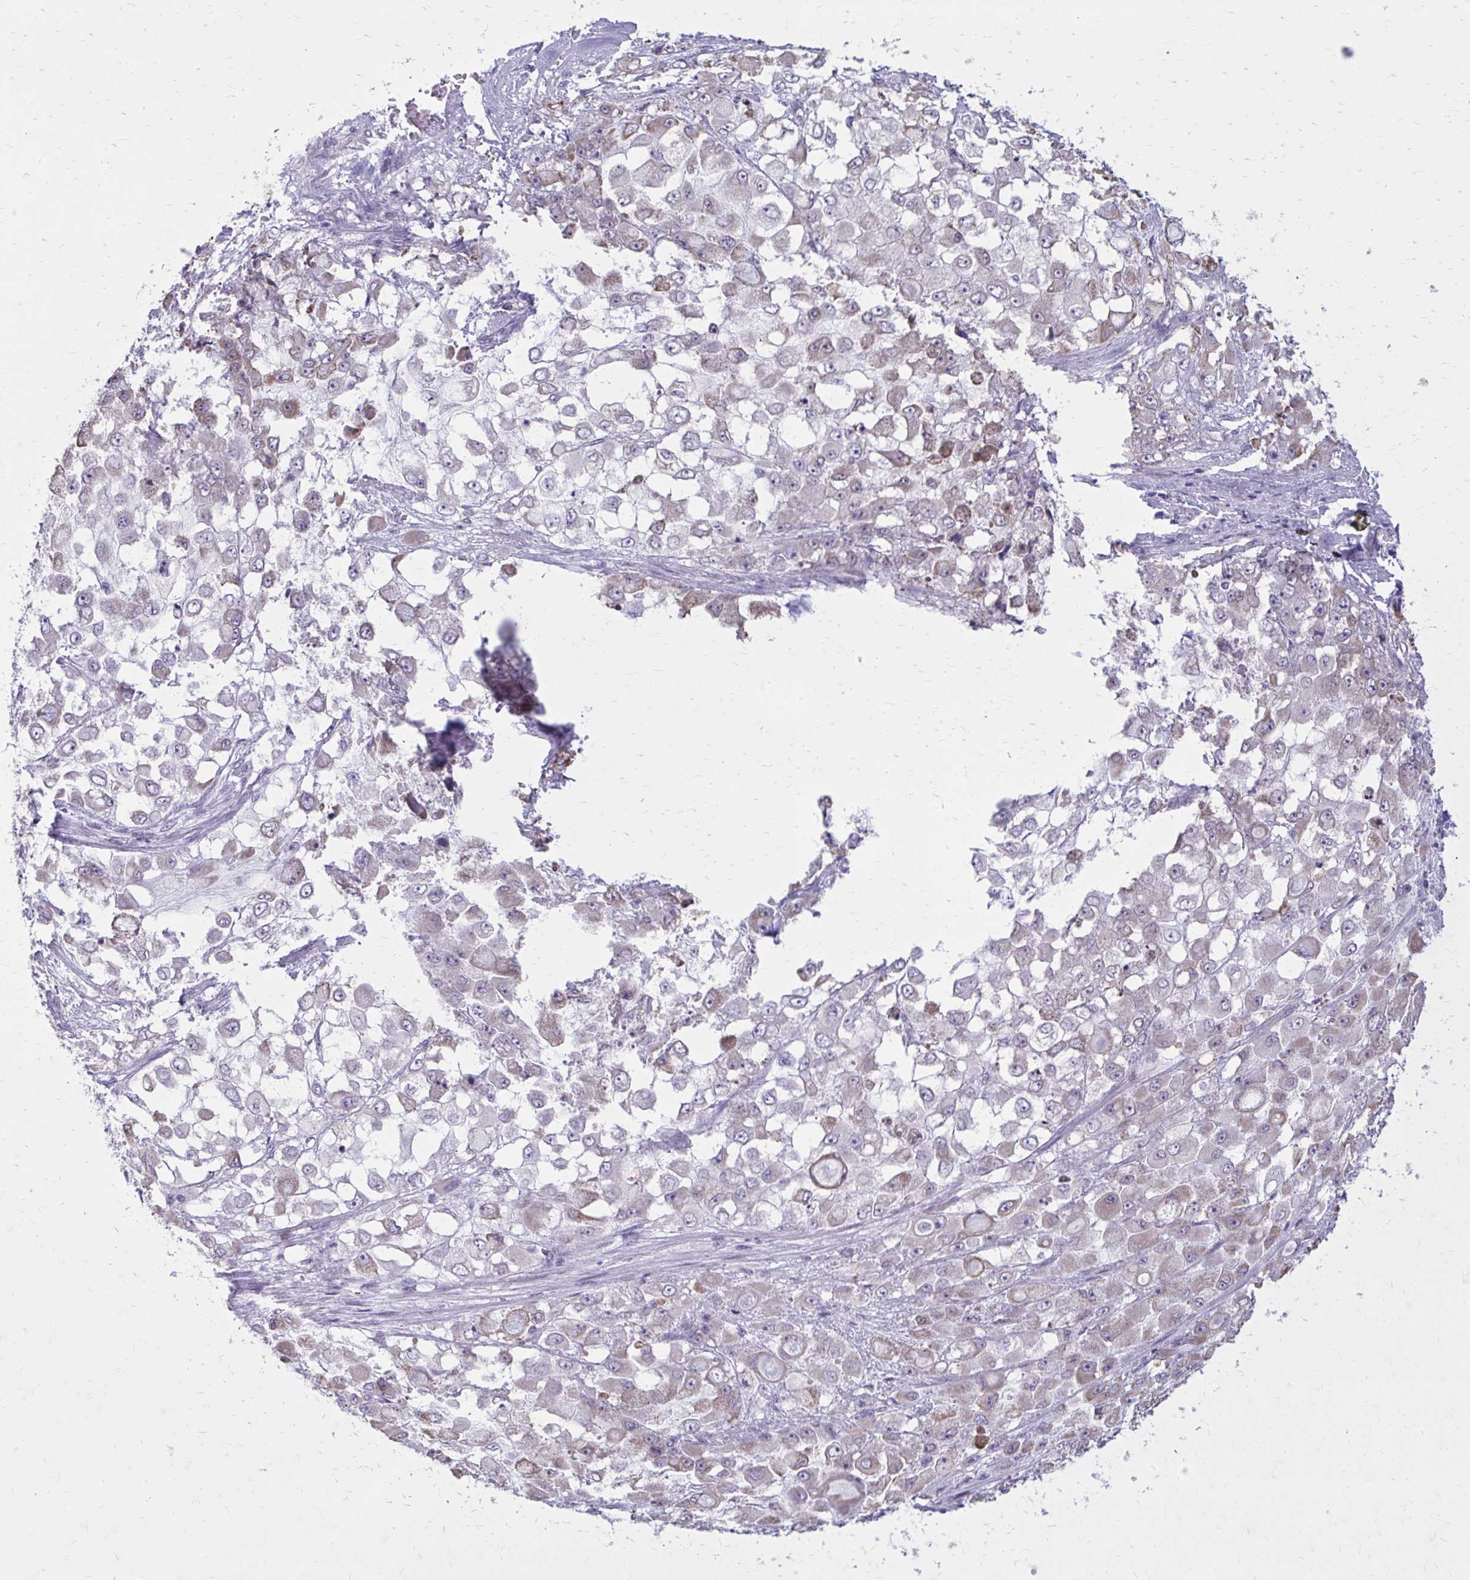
{"staining": {"intensity": "weak", "quantity": "25%-75%", "location": "cytoplasmic/membranous"}, "tissue": "stomach cancer", "cell_type": "Tumor cells", "image_type": "cancer", "snomed": [{"axis": "morphology", "description": "Adenocarcinoma, NOS"}, {"axis": "topography", "description": "Stomach"}], "caption": "A histopathology image showing weak cytoplasmic/membranous positivity in about 25%-75% of tumor cells in stomach adenocarcinoma, as visualized by brown immunohistochemical staining.", "gene": "PROSER1", "patient": {"sex": "female", "age": 76}}